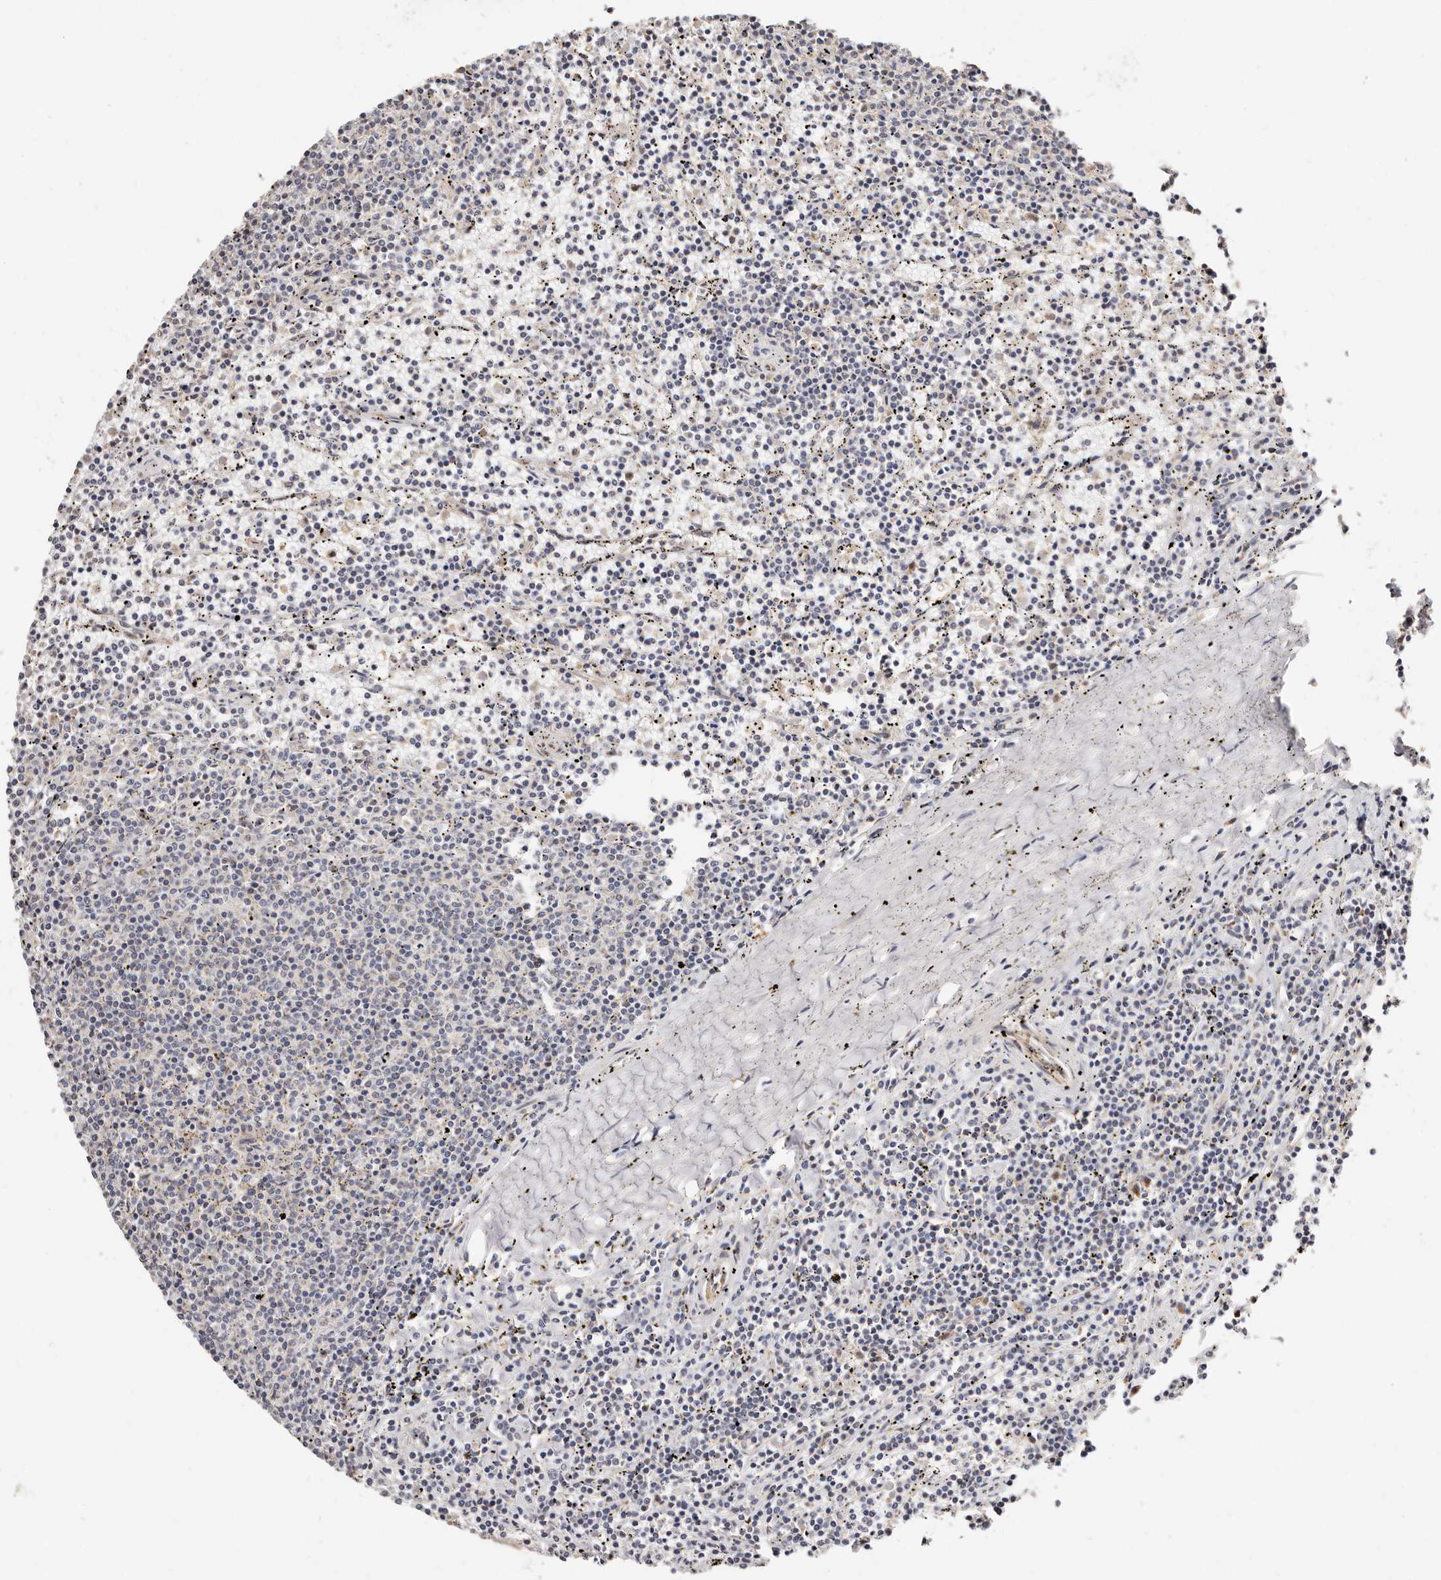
{"staining": {"intensity": "negative", "quantity": "none", "location": "none"}, "tissue": "lymphoma", "cell_type": "Tumor cells", "image_type": "cancer", "snomed": [{"axis": "morphology", "description": "Malignant lymphoma, non-Hodgkin's type, Low grade"}, {"axis": "topography", "description": "Spleen"}], "caption": "This is a histopathology image of immunohistochemistry (IHC) staining of lymphoma, which shows no expression in tumor cells.", "gene": "USP33", "patient": {"sex": "female", "age": 50}}